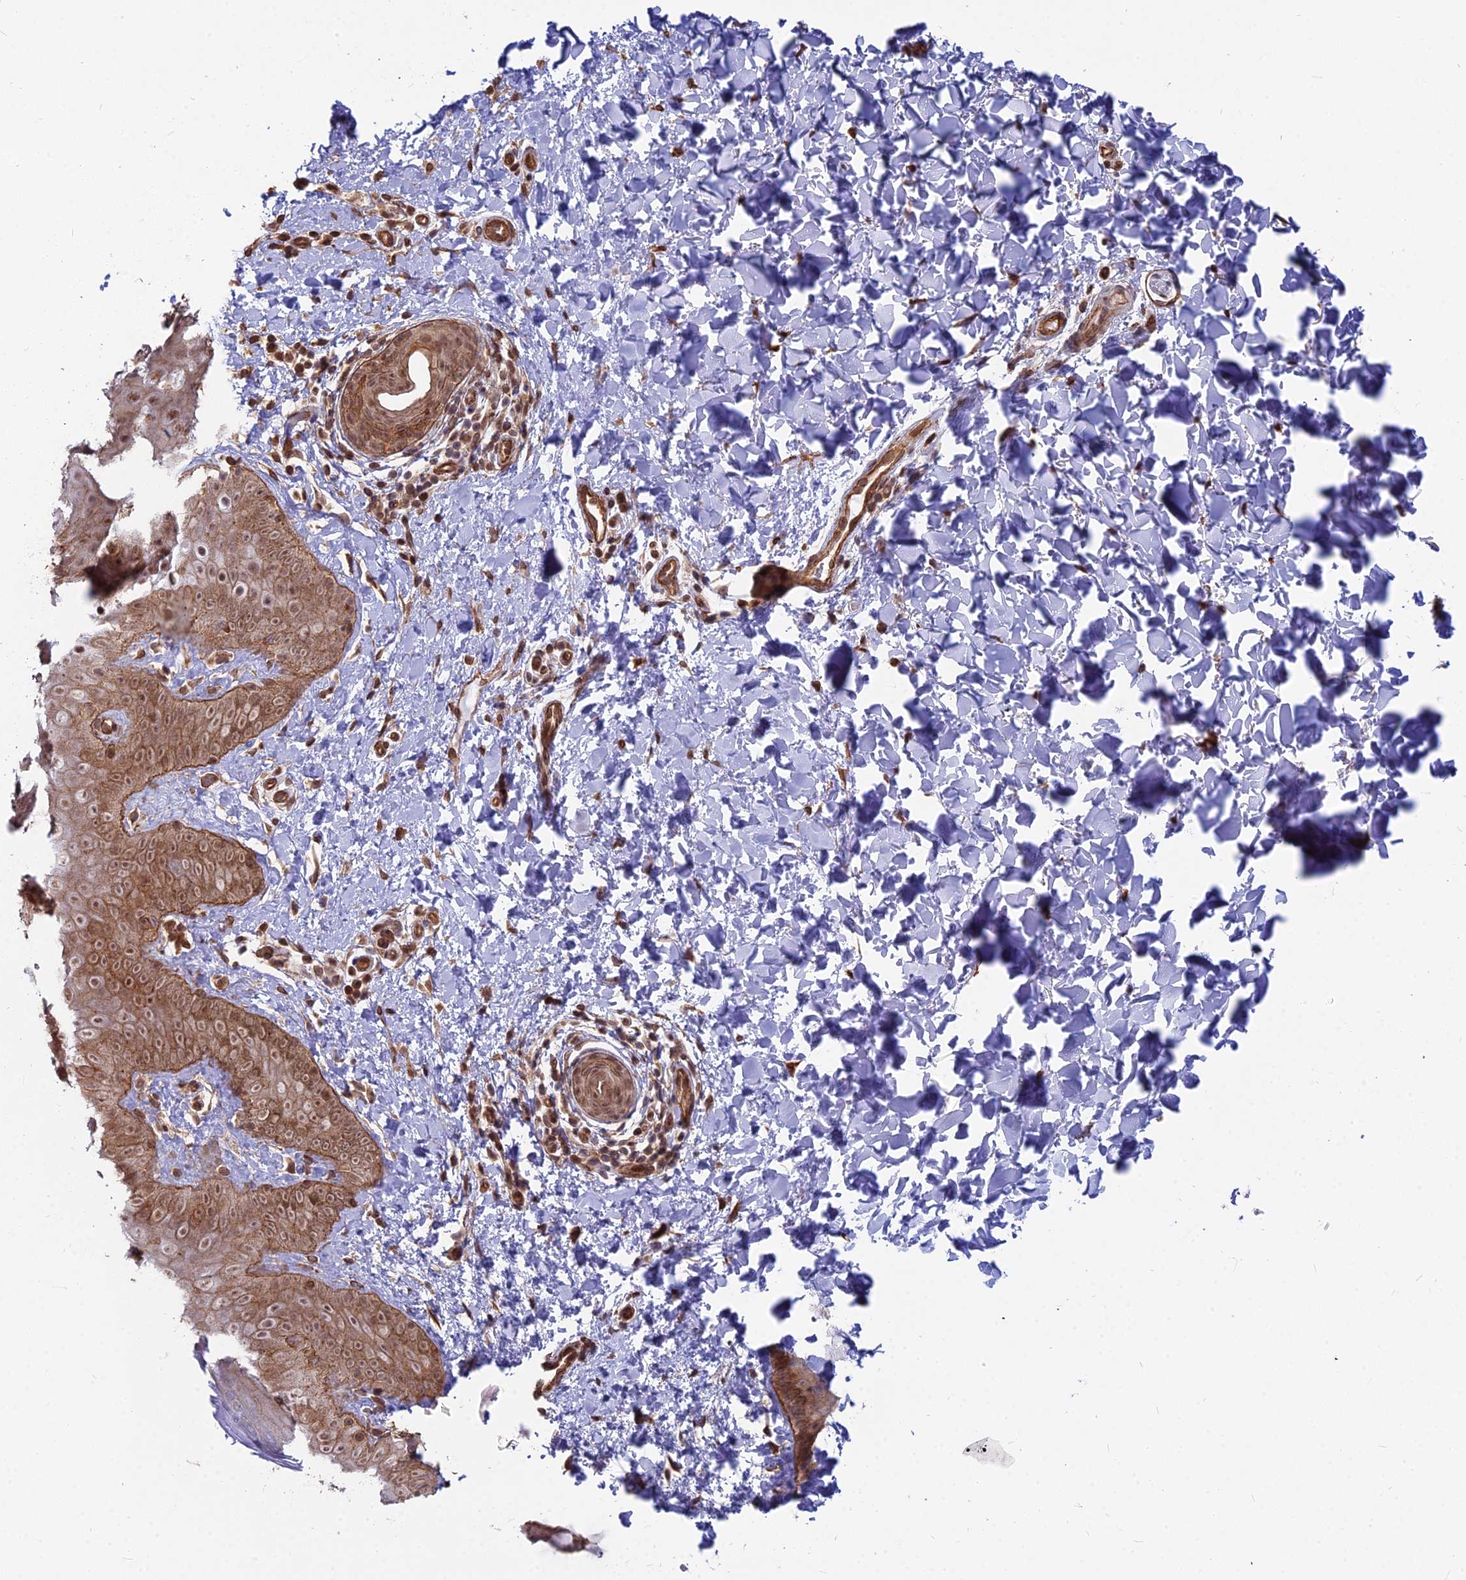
{"staining": {"intensity": "moderate", "quantity": ">75%", "location": "cytoplasmic/membranous,nuclear"}, "tissue": "skin", "cell_type": "Epidermal cells", "image_type": "normal", "snomed": [{"axis": "morphology", "description": "Normal tissue, NOS"}, {"axis": "morphology", "description": "Neoplasm, malignant, NOS"}, {"axis": "topography", "description": "Anal"}], "caption": "High-power microscopy captured an immunohistochemistry photomicrograph of benign skin, revealing moderate cytoplasmic/membranous,nuclear positivity in about >75% of epidermal cells. (brown staining indicates protein expression, while blue staining denotes nuclei).", "gene": "YJU2", "patient": {"sex": "male", "age": 47}}